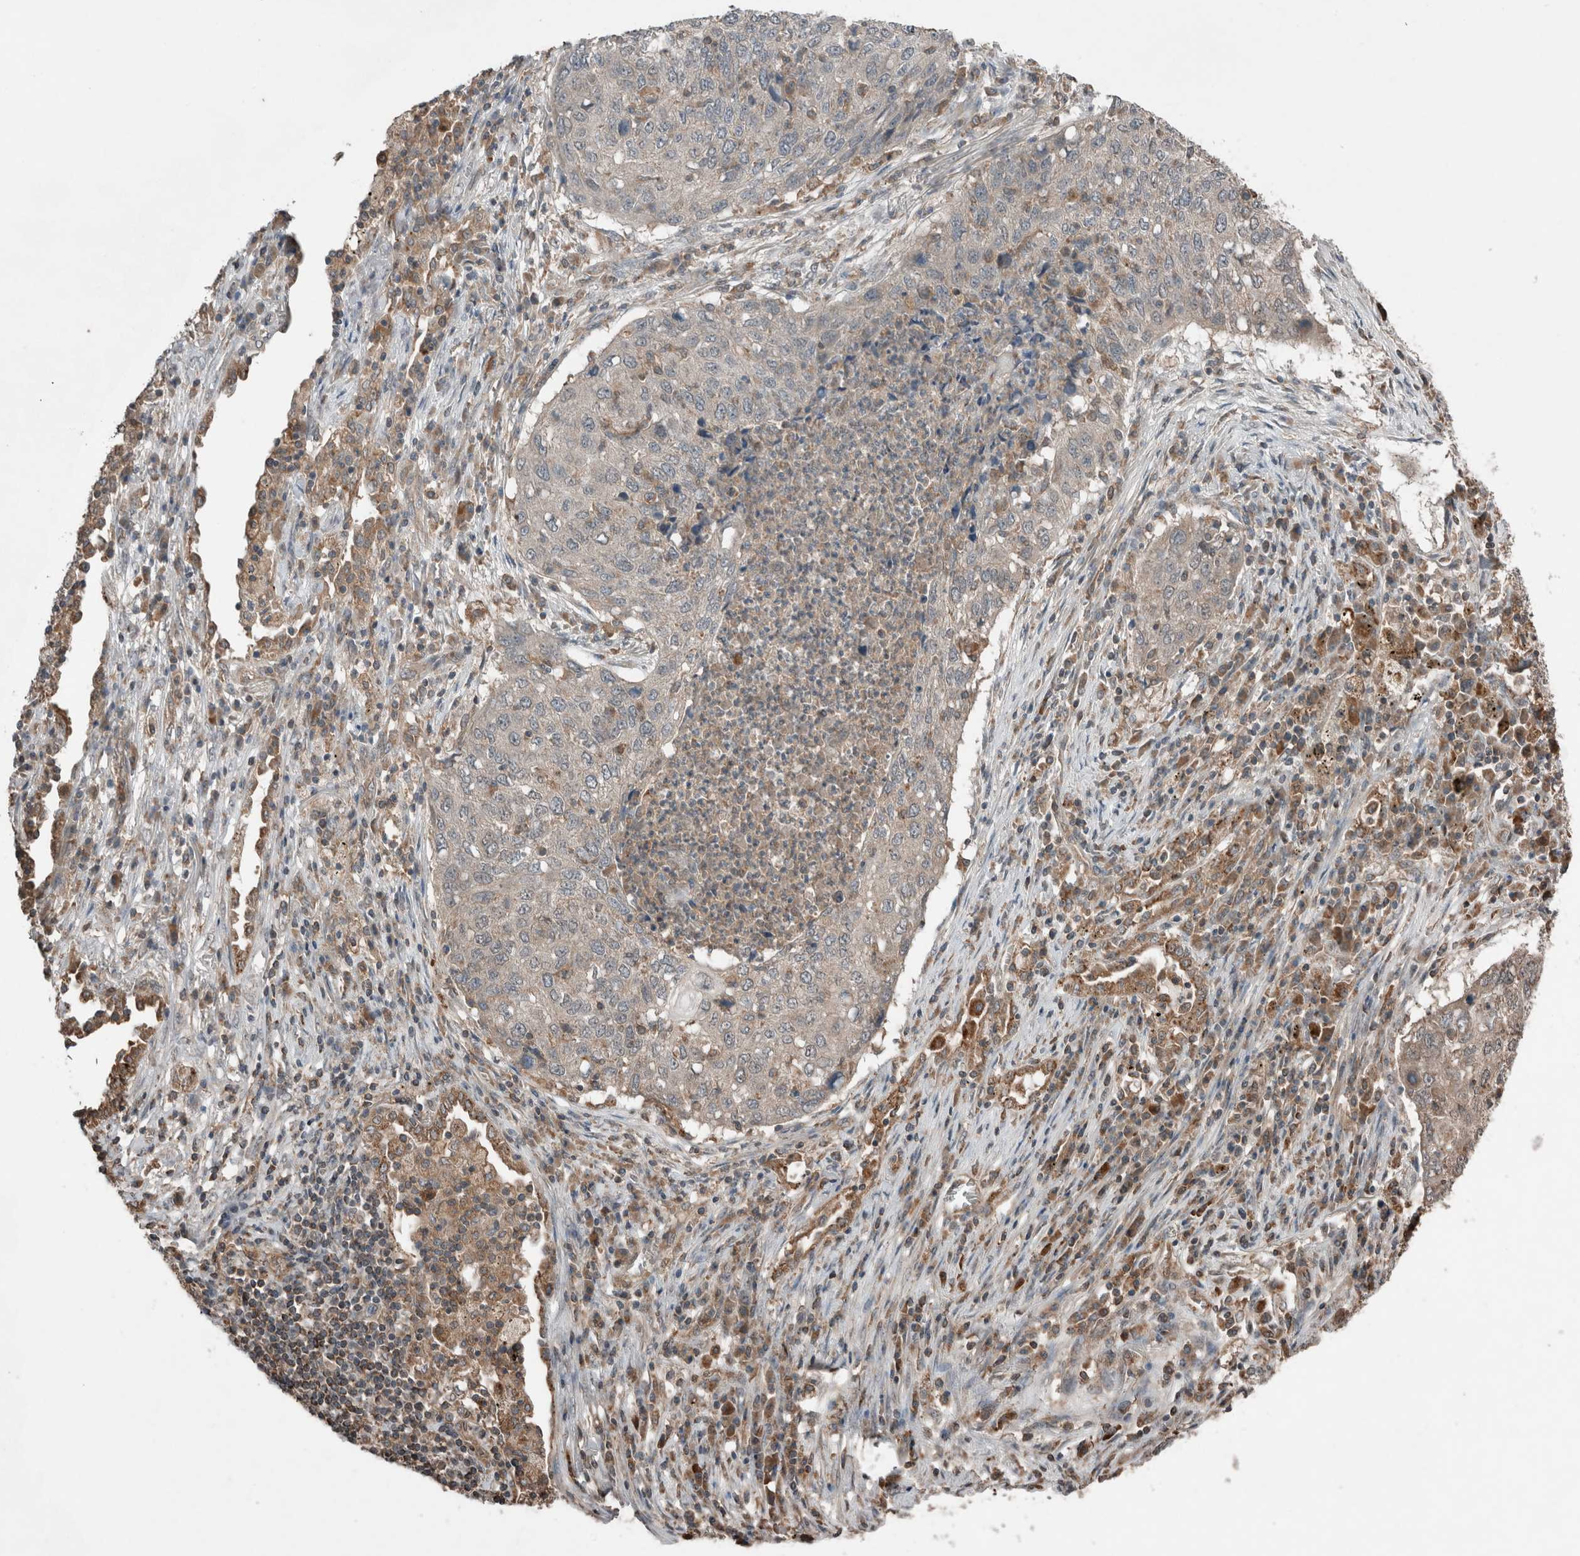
{"staining": {"intensity": "negative", "quantity": "none", "location": "none"}, "tissue": "lung cancer", "cell_type": "Tumor cells", "image_type": "cancer", "snomed": [{"axis": "morphology", "description": "Squamous cell carcinoma, NOS"}, {"axis": "topography", "description": "Lung"}], "caption": "High power microscopy histopathology image of an IHC histopathology image of lung cancer (squamous cell carcinoma), revealing no significant expression in tumor cells. Brightfield microscopy of IHC stained with DAB (3,3'-diaminobenzidine) (brown) and hematoxylin (blue), captured at high magnification.", "gene": "KLK14", "patient": {"sex": "female", "age": 63}}